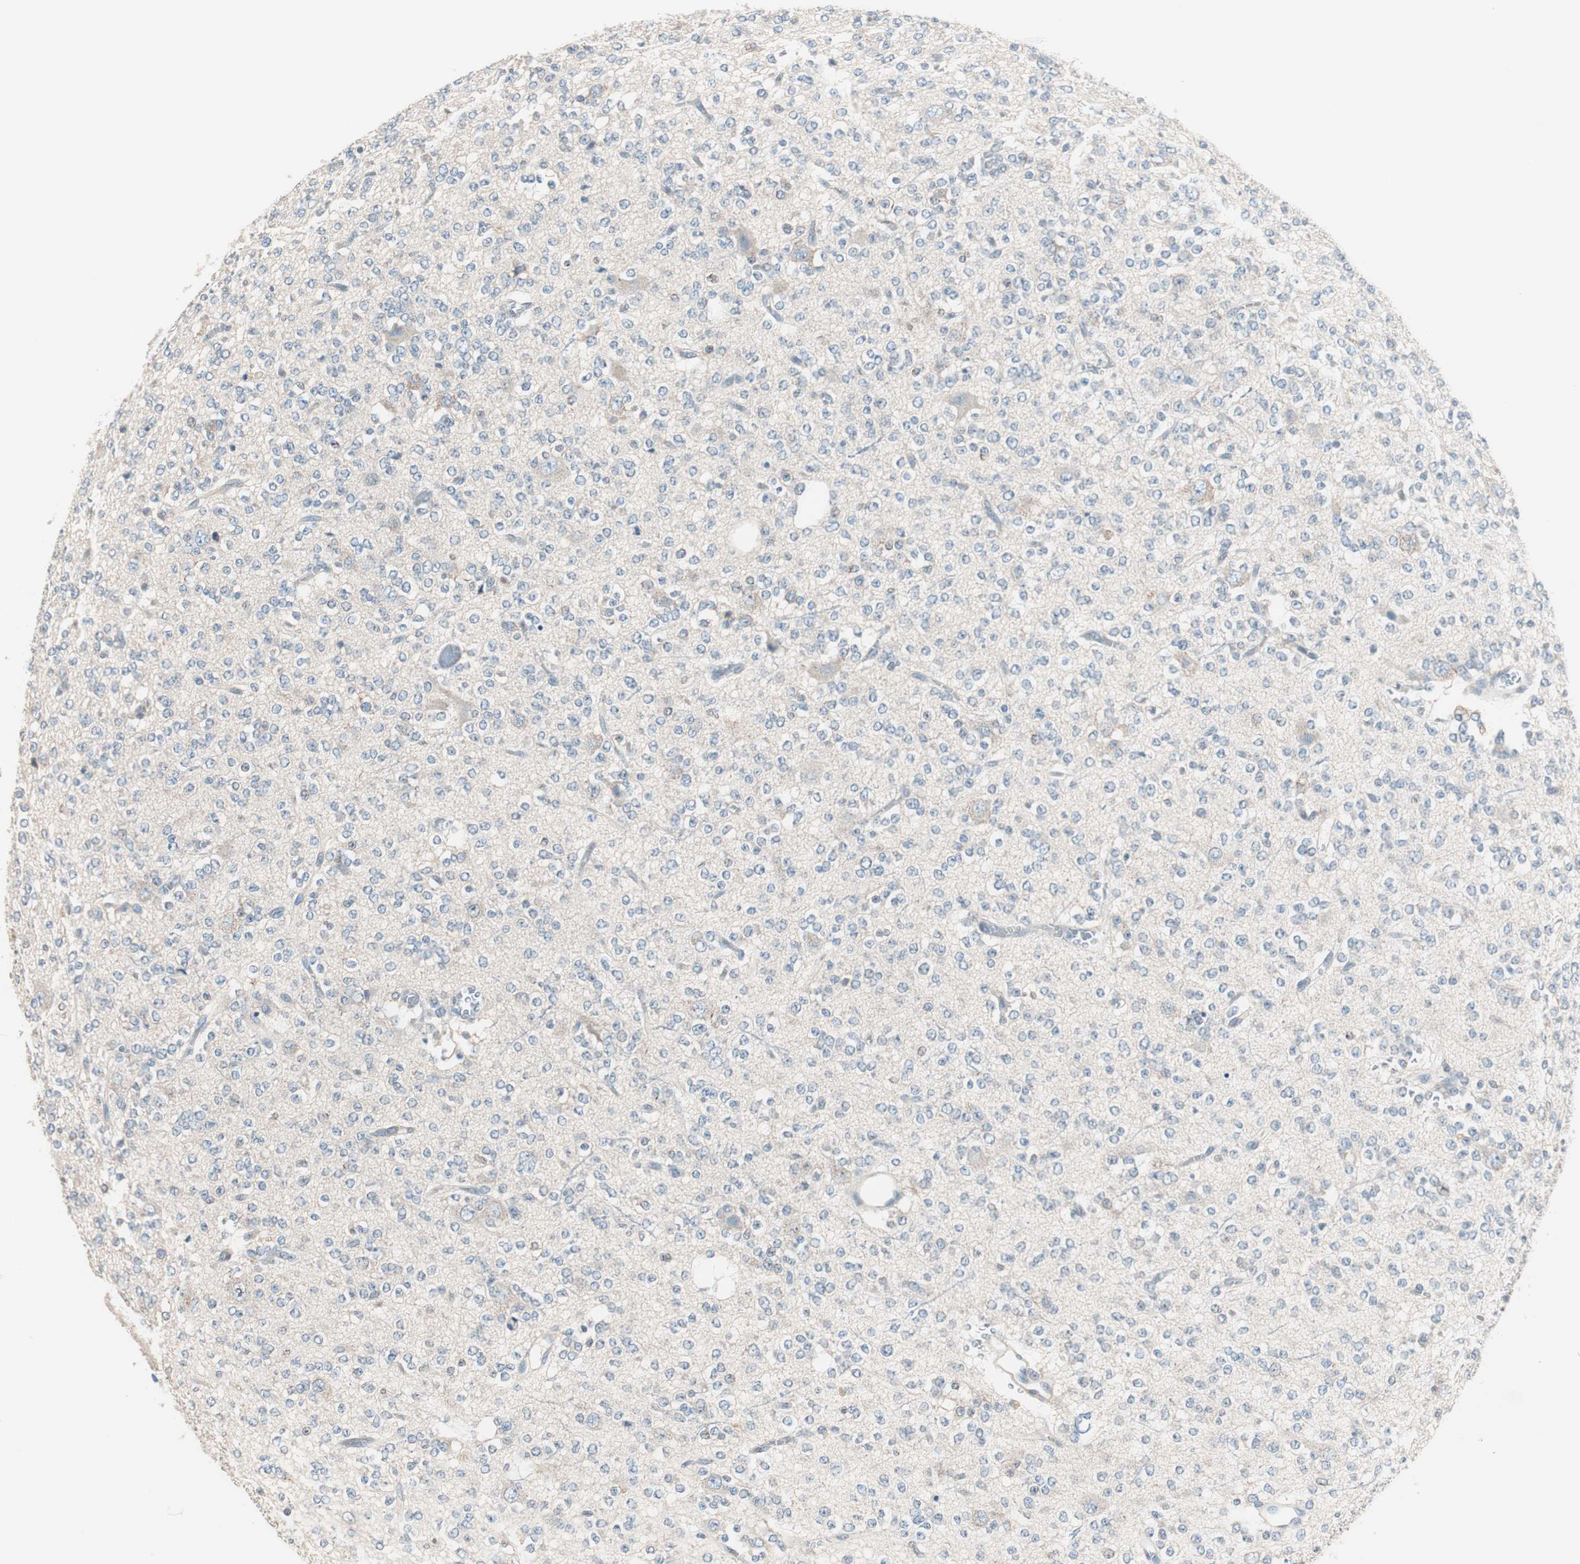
{"staining": {"intensity": "weak", "quantity": "<25%", "location": "cytoplasmic/membranous"}, "tissue": "glioma", "cell_type": "Tumor cells", "image_type": "cancer", "snomed": [{"axis": "morphology", "description": "Glioma, malignant, Low grade"}, {"axis": "topography", "description": "Brain"}], "caption": "An image of human glioma is negative for staining in tumor cells.", "gene": "RAD54B", "patient": {"sex": "male", "age": 38}}